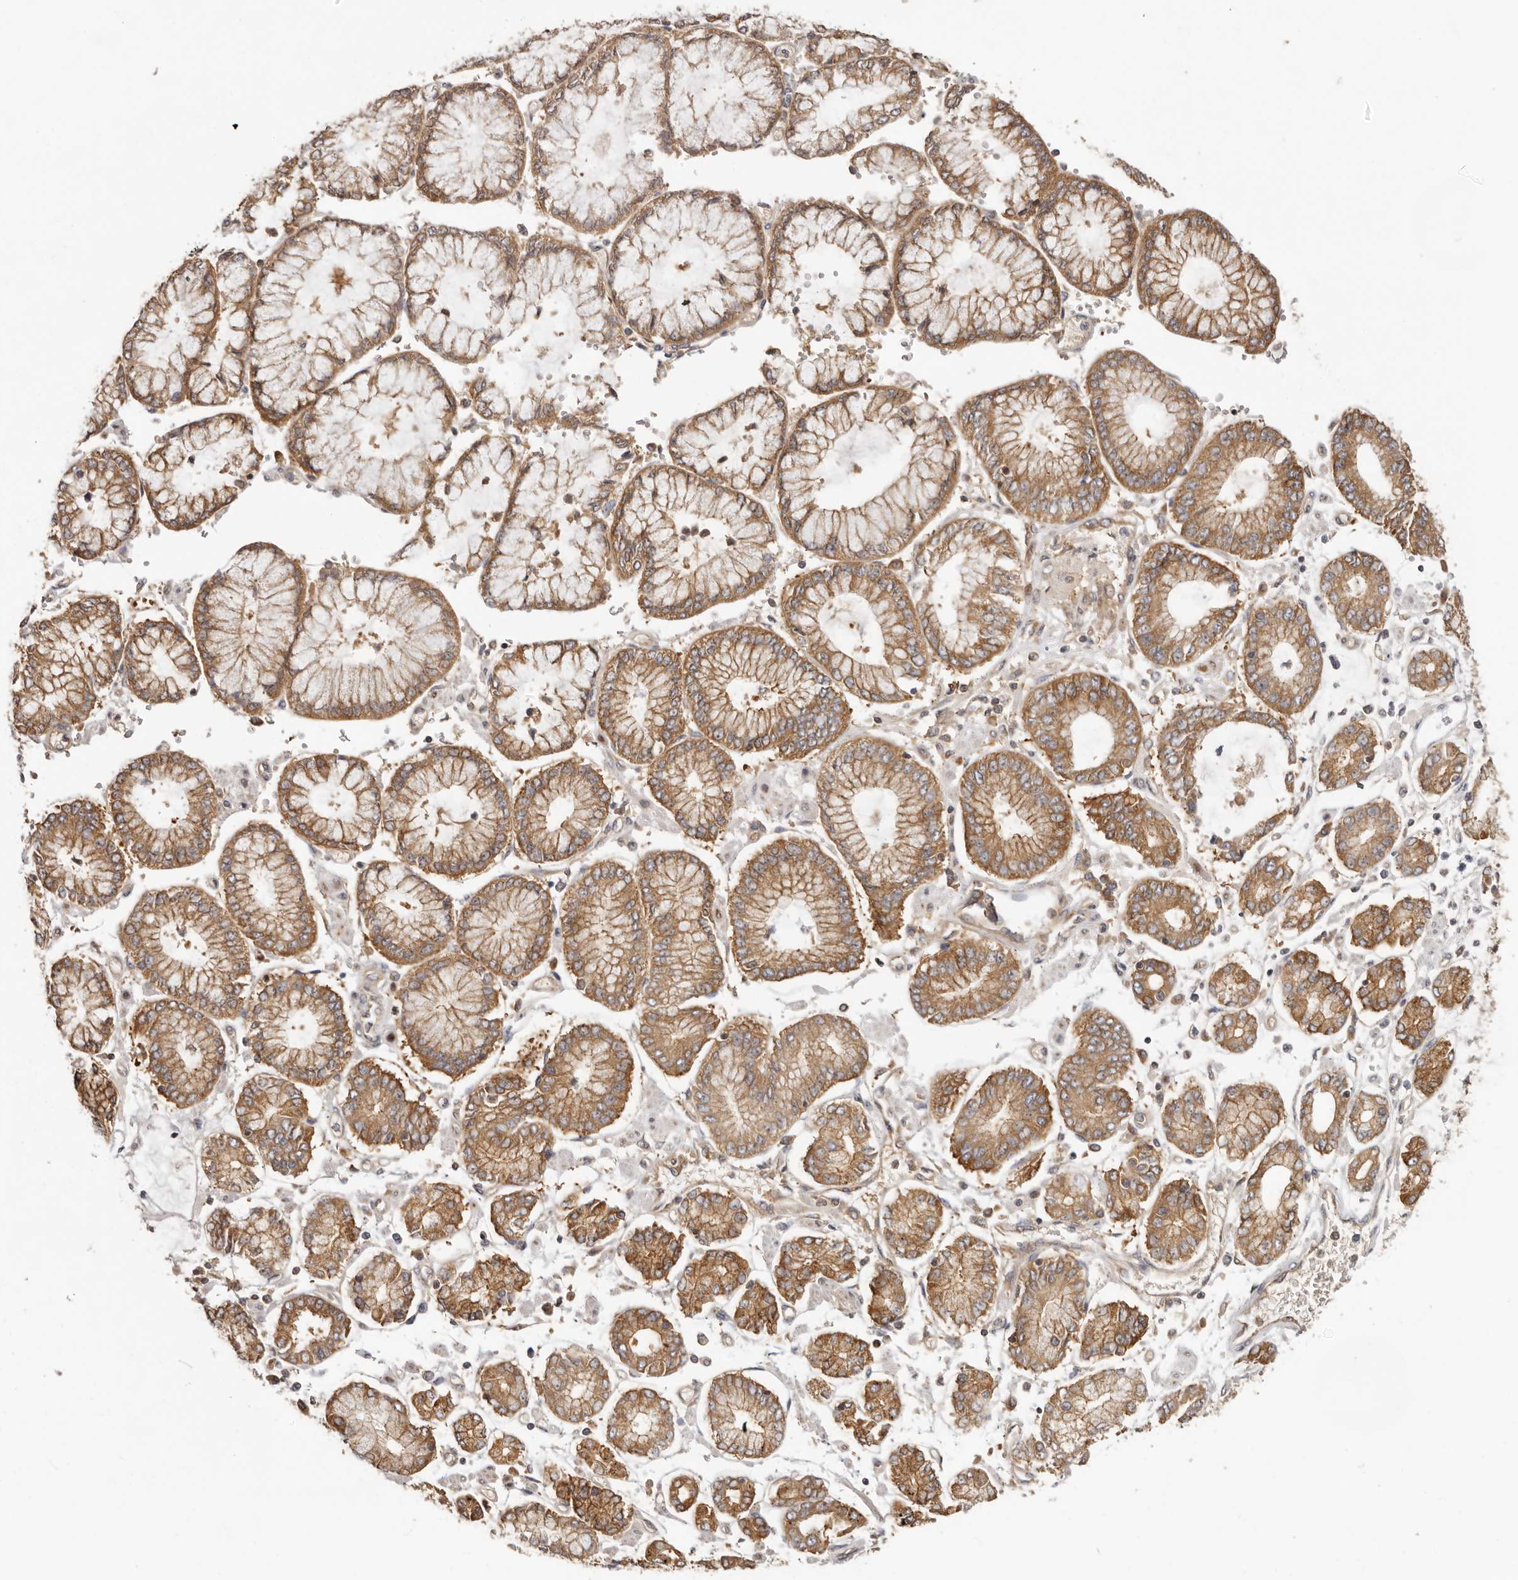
{"staining": {"intensity": "moderate", "quantity": ">75%", "location": "cytoplasmic/membranous"}, "tissue": "stomach cancer", "cell_type": "Tumor cells", "image_type": "cancer", "snomed": [{"axis": "morphology", "description": "Adenocarcinoma, NOS"}, {"axis": "topography", "description": "Stomach"}], "caption": "The image exhibits a brown stain indicating the presence of a protein in the cytoplasmic/membranous of tumor cells in stomach cancer.", "gene": "EEF1E1", "patient": {"sex": "male", "age": 76}}